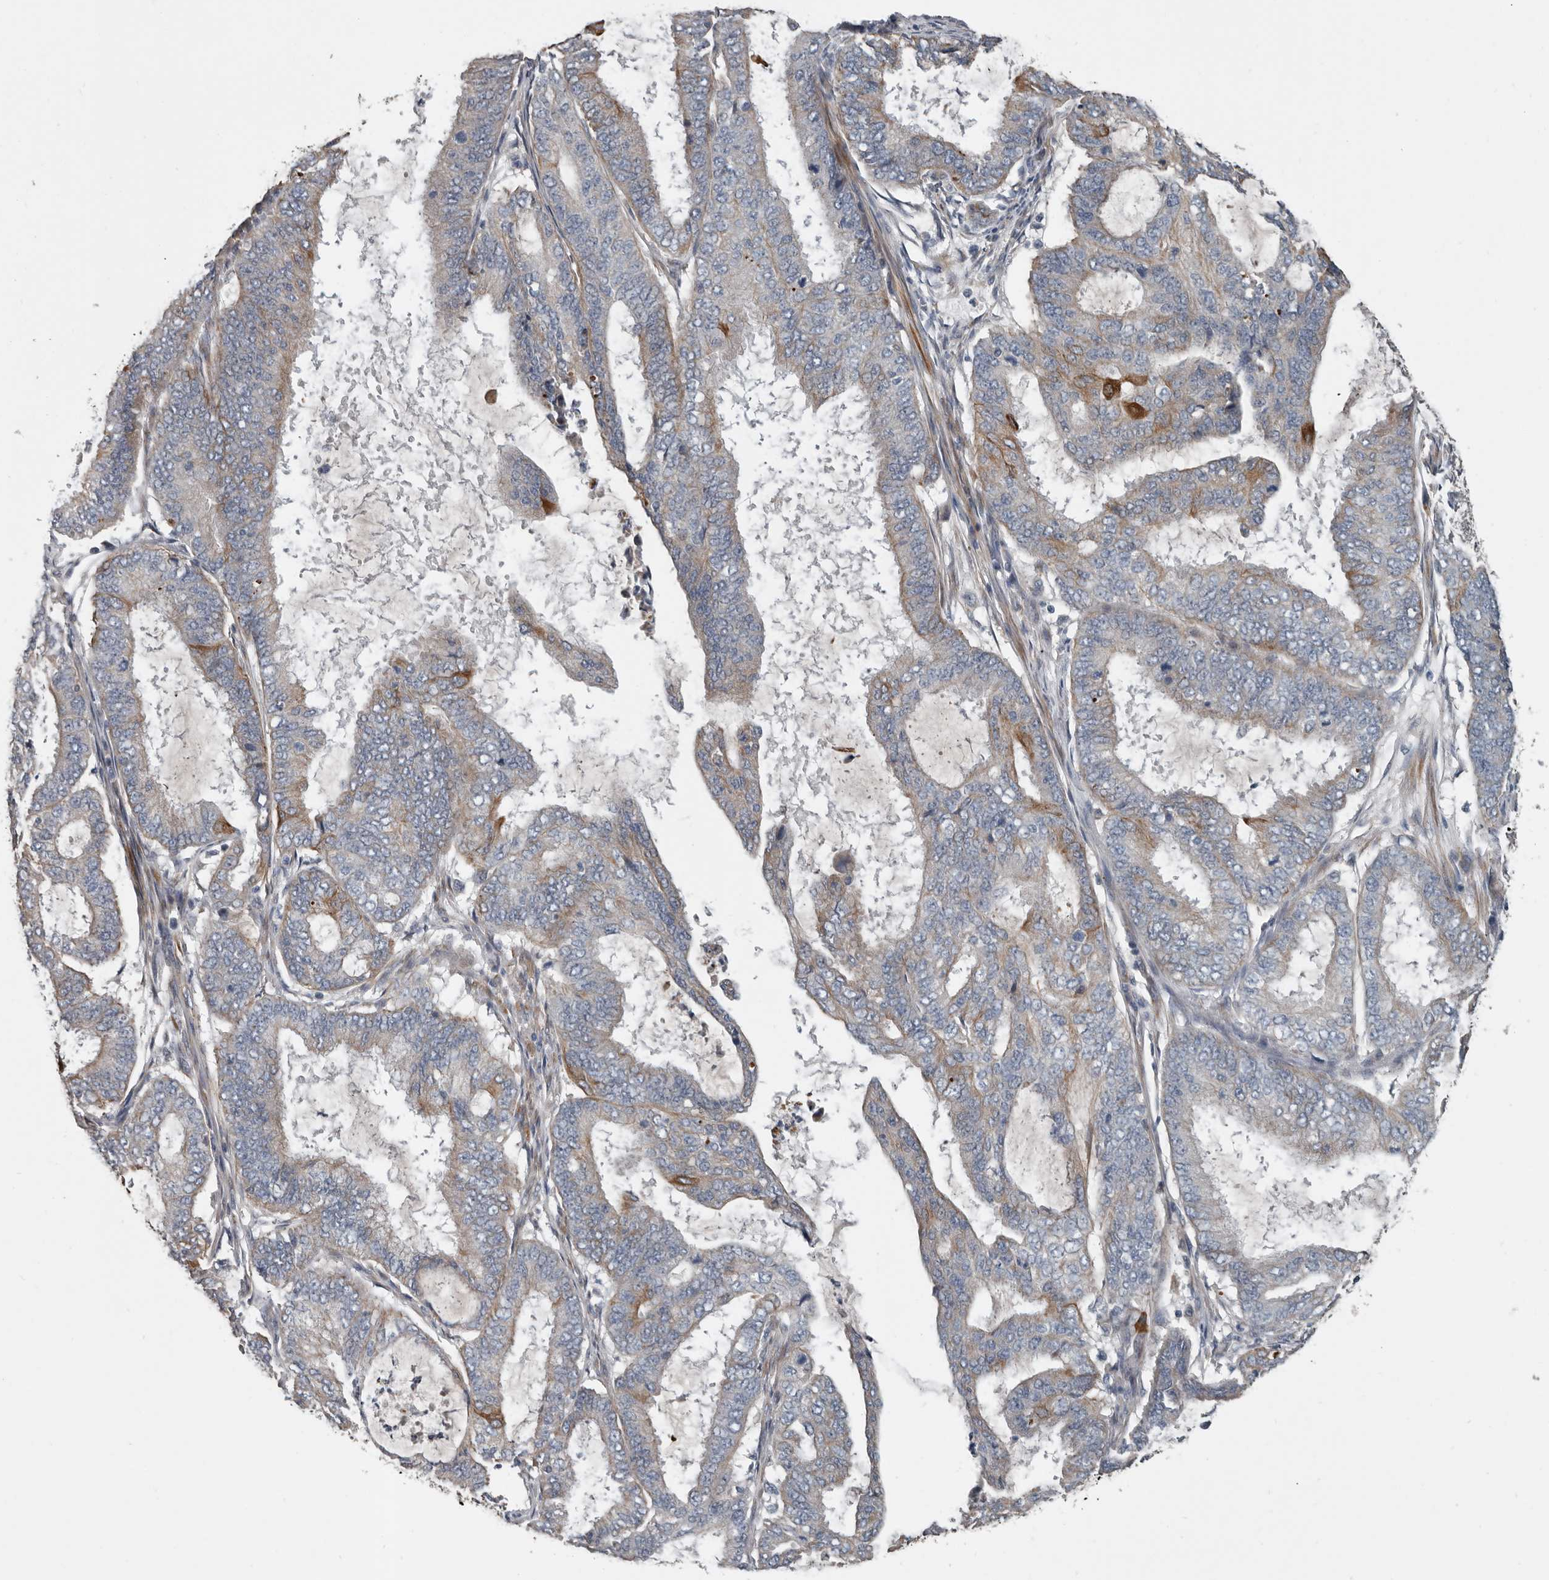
{"staining": {"intensity": "moderate", "quantity": "<25%", "location": "cytoplasmic/membranous"}, "tissue": "endometrial cancer", "cell_type": "Tumor cells", "image_type": "cancer", "snomed": [{"axis": "morphology", "description": "Adenocarcinoma, NOS"}, {"axis": "topography", "description": "Endometrium"}], "caption": "Endometrial cancer stained for a protein (brown) exhibits moderate cytoplasmic/membranous positive expression in about <25% of tumor cells.", "gene": "DPY19L4", "patient": {"sex": "female", "age": 51}}